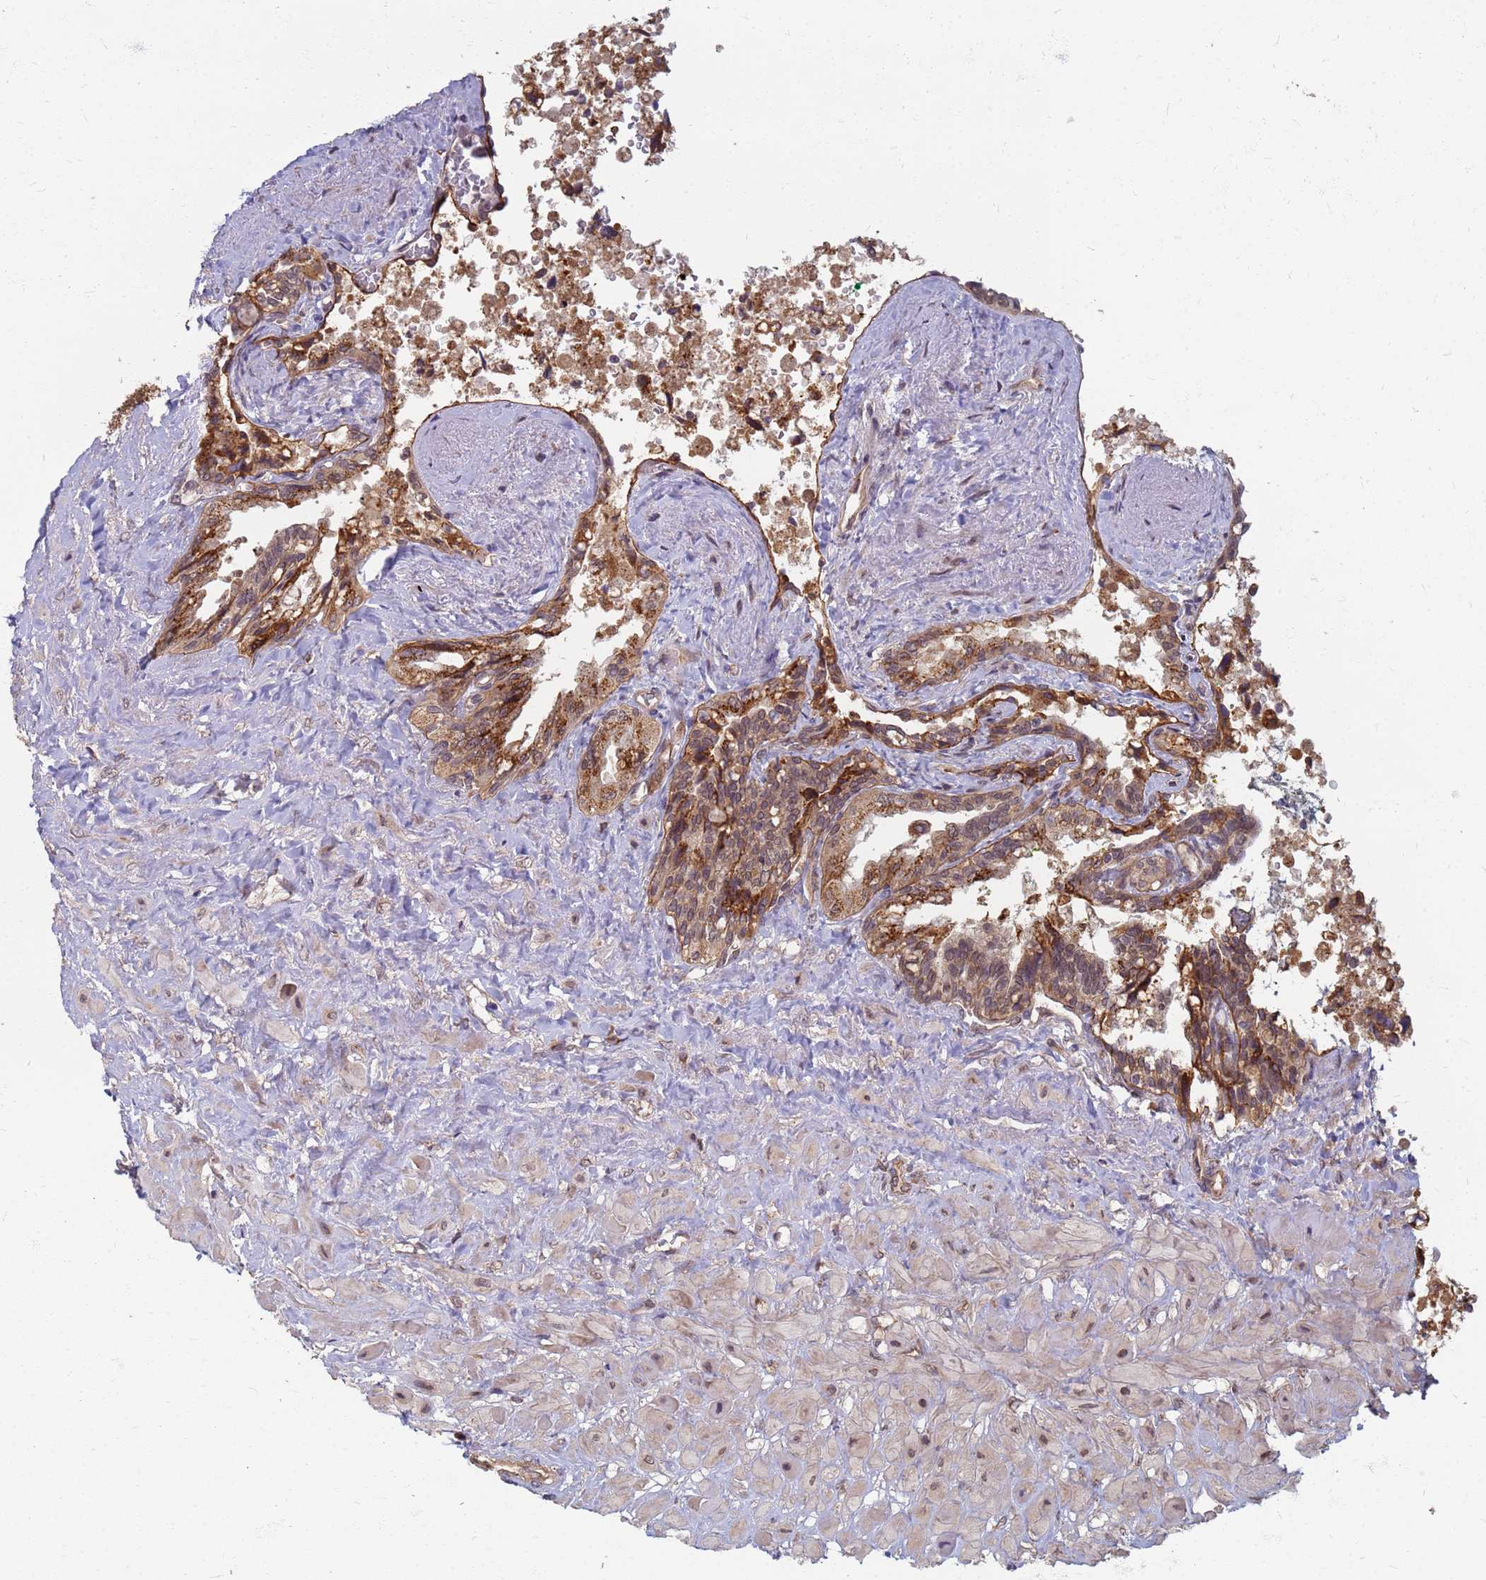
{"staining": {"intensity": "moderate", "quantity": ">75%", "location": "cytoplasmic/membranous"}, "tissue": "seminal vesicle", "cell_type": "Glandular cells", "image_type": "normal", "snomed": [{"axis": "morphology", "description": "Normal tissue, NOS"}, {"axis": "topography", "description": "Seminal veicle"}, {"axis": "topography", "description": "Peripheral nerve tissue"}], "caption": "Glandular cells reveal medium levels of moderate cytoplasmic/membranous staining in approximately >75% of cells in normal human seminal vesicle. (Brightfield microscopy of DAB IHC at high magnification).", "gene": "ITGB4", "patient": {"sex": "male", "age": 60}}